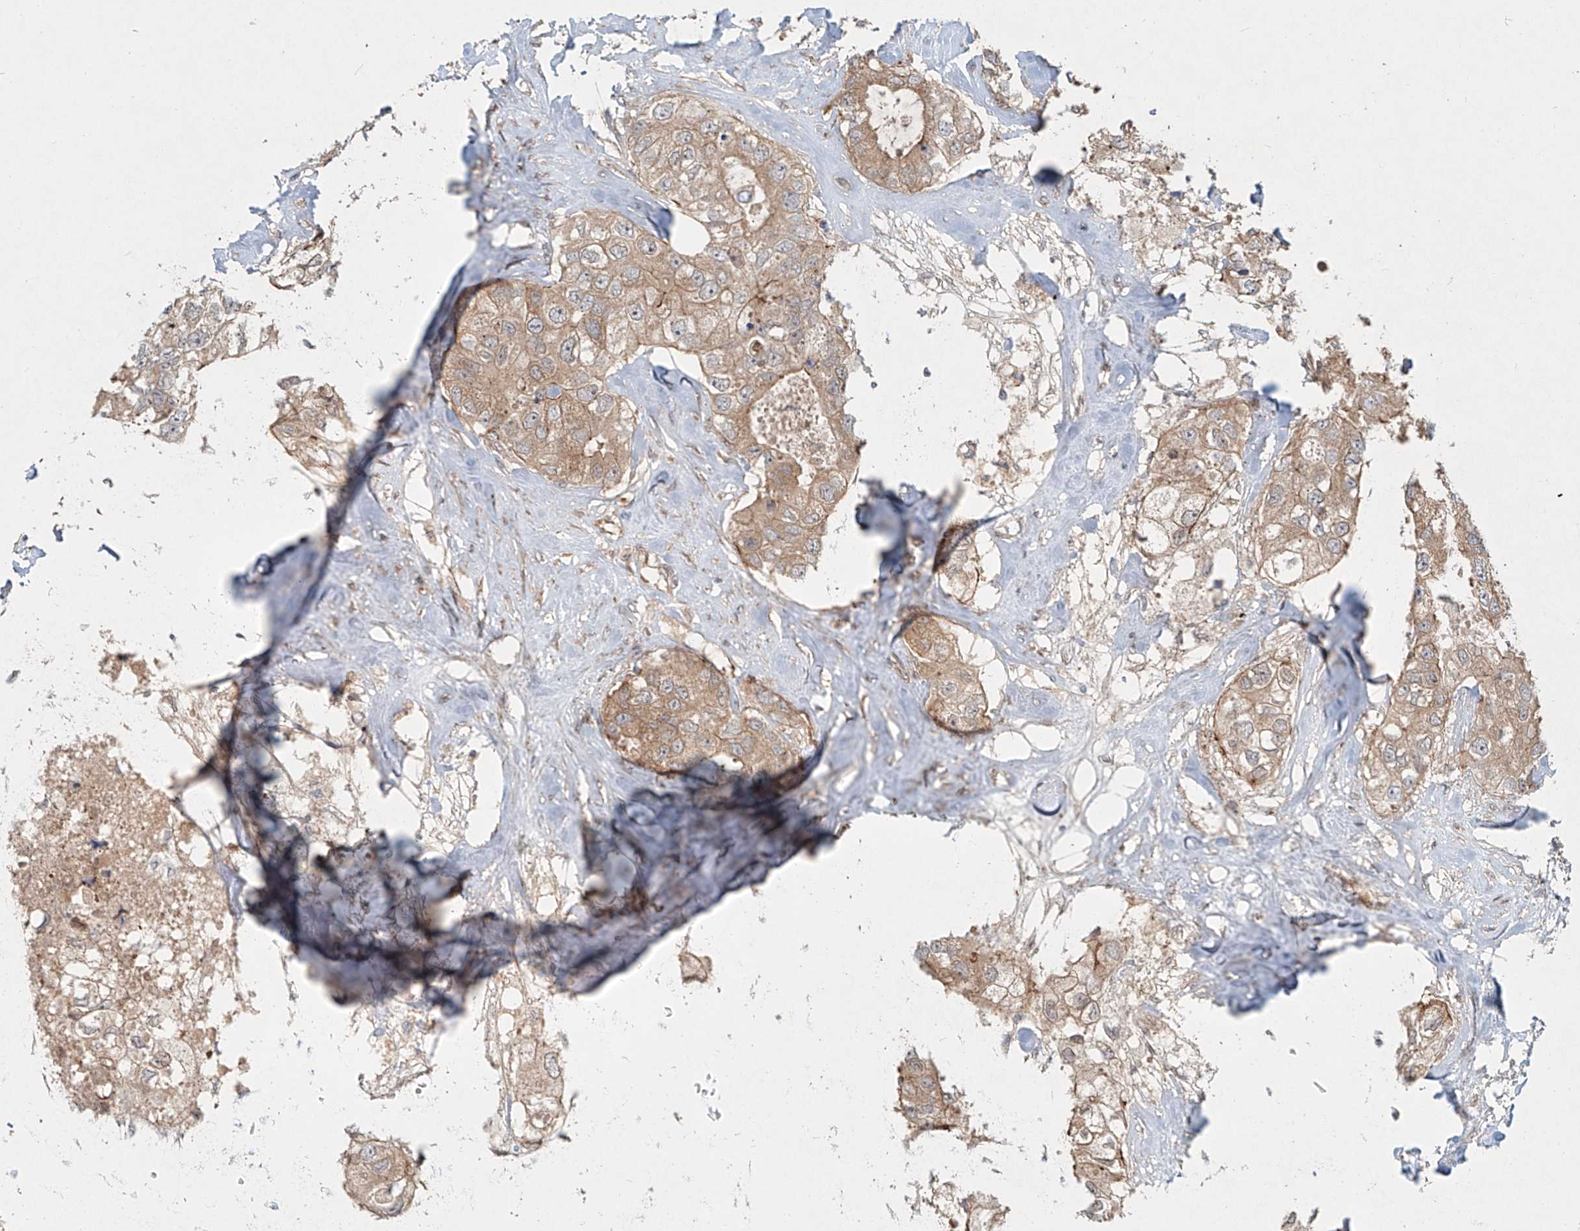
{"staining": {"intensity": "moderate", "quantity": ">75%", "location": "cytoplasmic/membranous"}, "tissue": "breast cancer", "cell_type": "Tumor cells", "image_type": "cancer", "snomed": [{"axis": "morphology", "description": "Duct carcinoma"}, {"axis": "topography", "description": "Breast"}], "caption": "Protein staining of breast invasive ductal carcinoma tissue displays moderate cytoplasmic/membranous staining in about >75% of tumor cells.", "gene": "SASH1", "patient": {"sex": "female", "age": 62}}